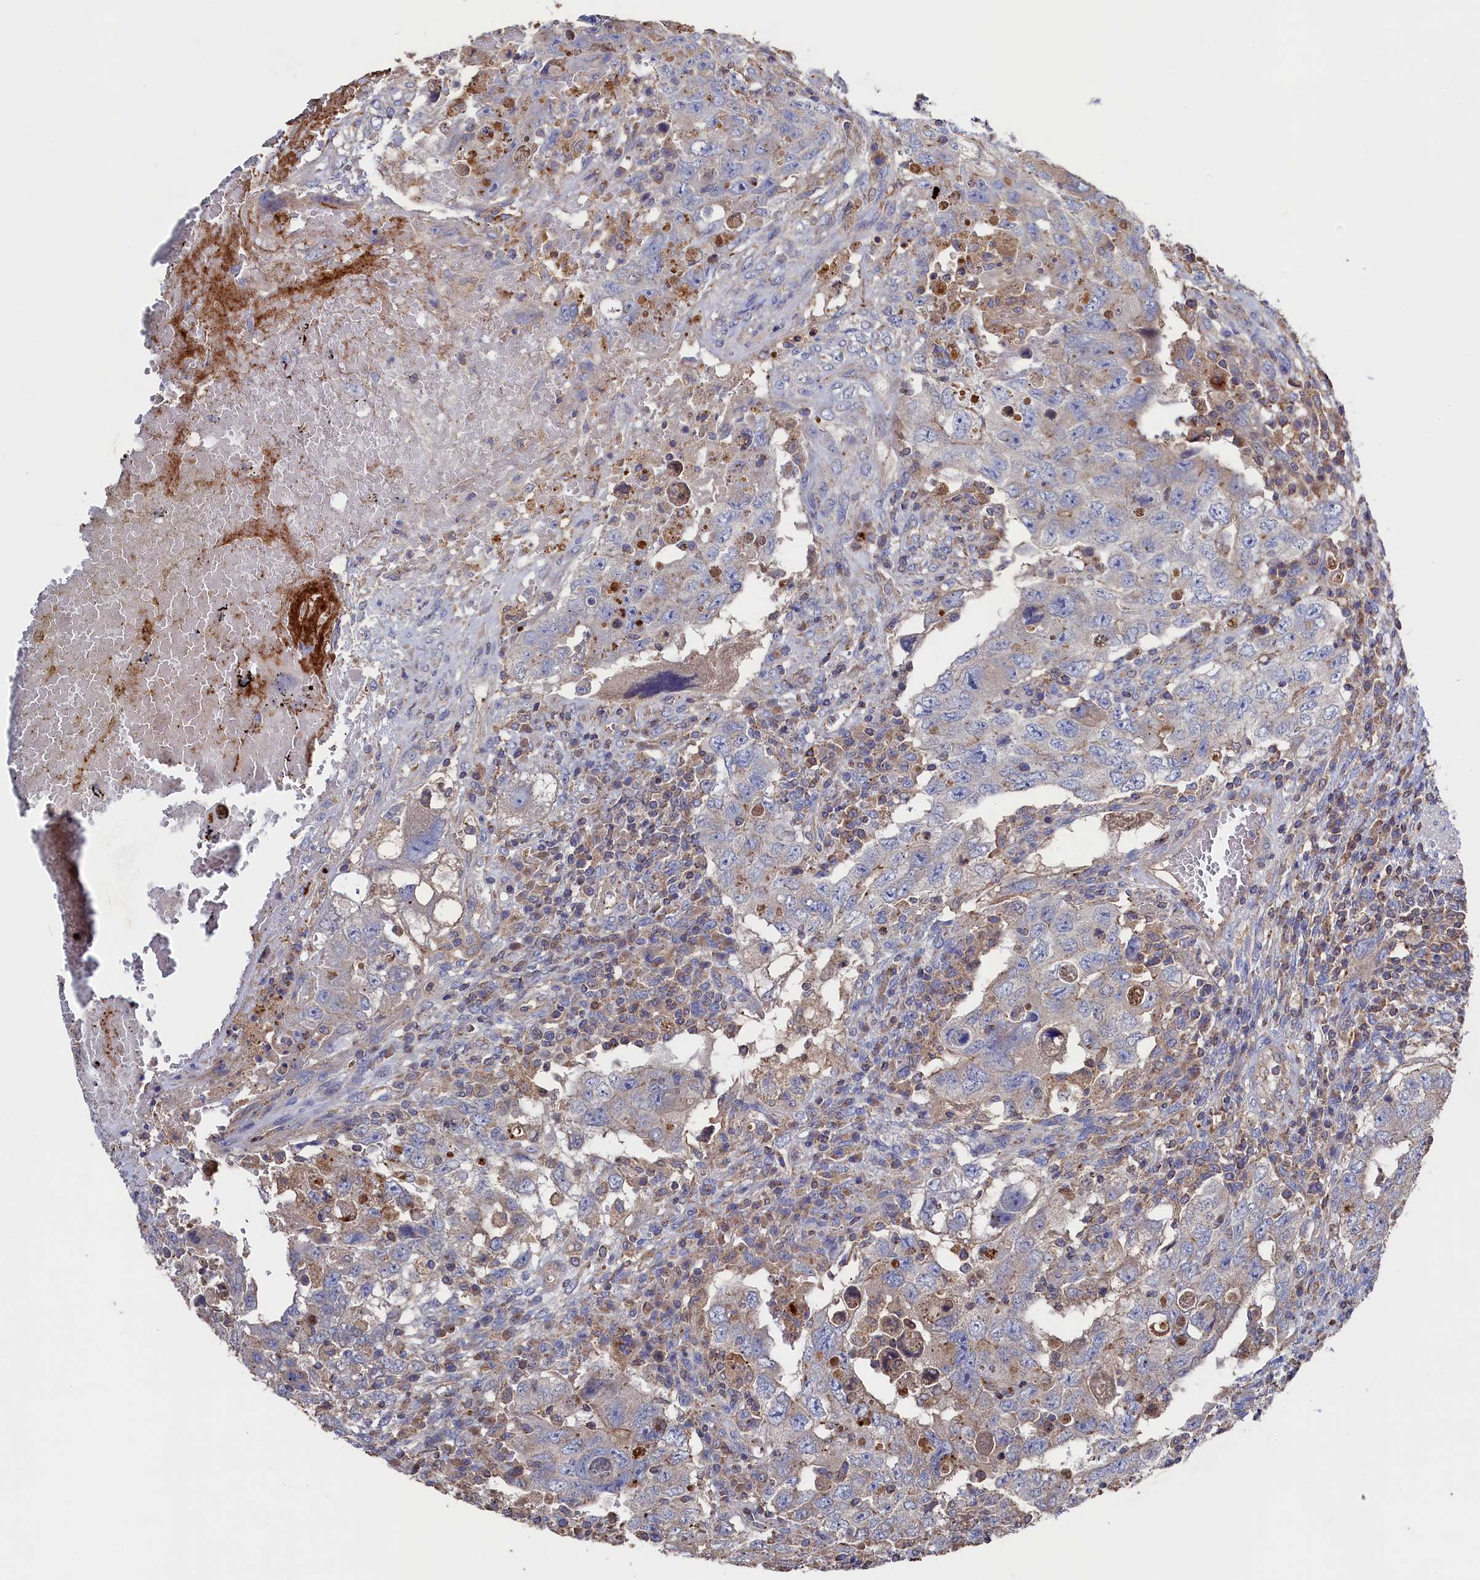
{"staining": {"intensity": "negative", "quantity": "none", "location": "none"}, "tissue": "testis cancer", "cell_type": "Tumor cells", "image_type": "cancer", "snomed": [{"axis": "morphology", "description": "Carcinoma, Embryonal, NOS"}, {"axis": "topography", "description": "Testis"}], "caption": "Immunohistochemistry (IHC) of testis cancer displays no positivity in tumor cells.", "gene": "TK2", "patient": {"sex": "male", "age": 26}}